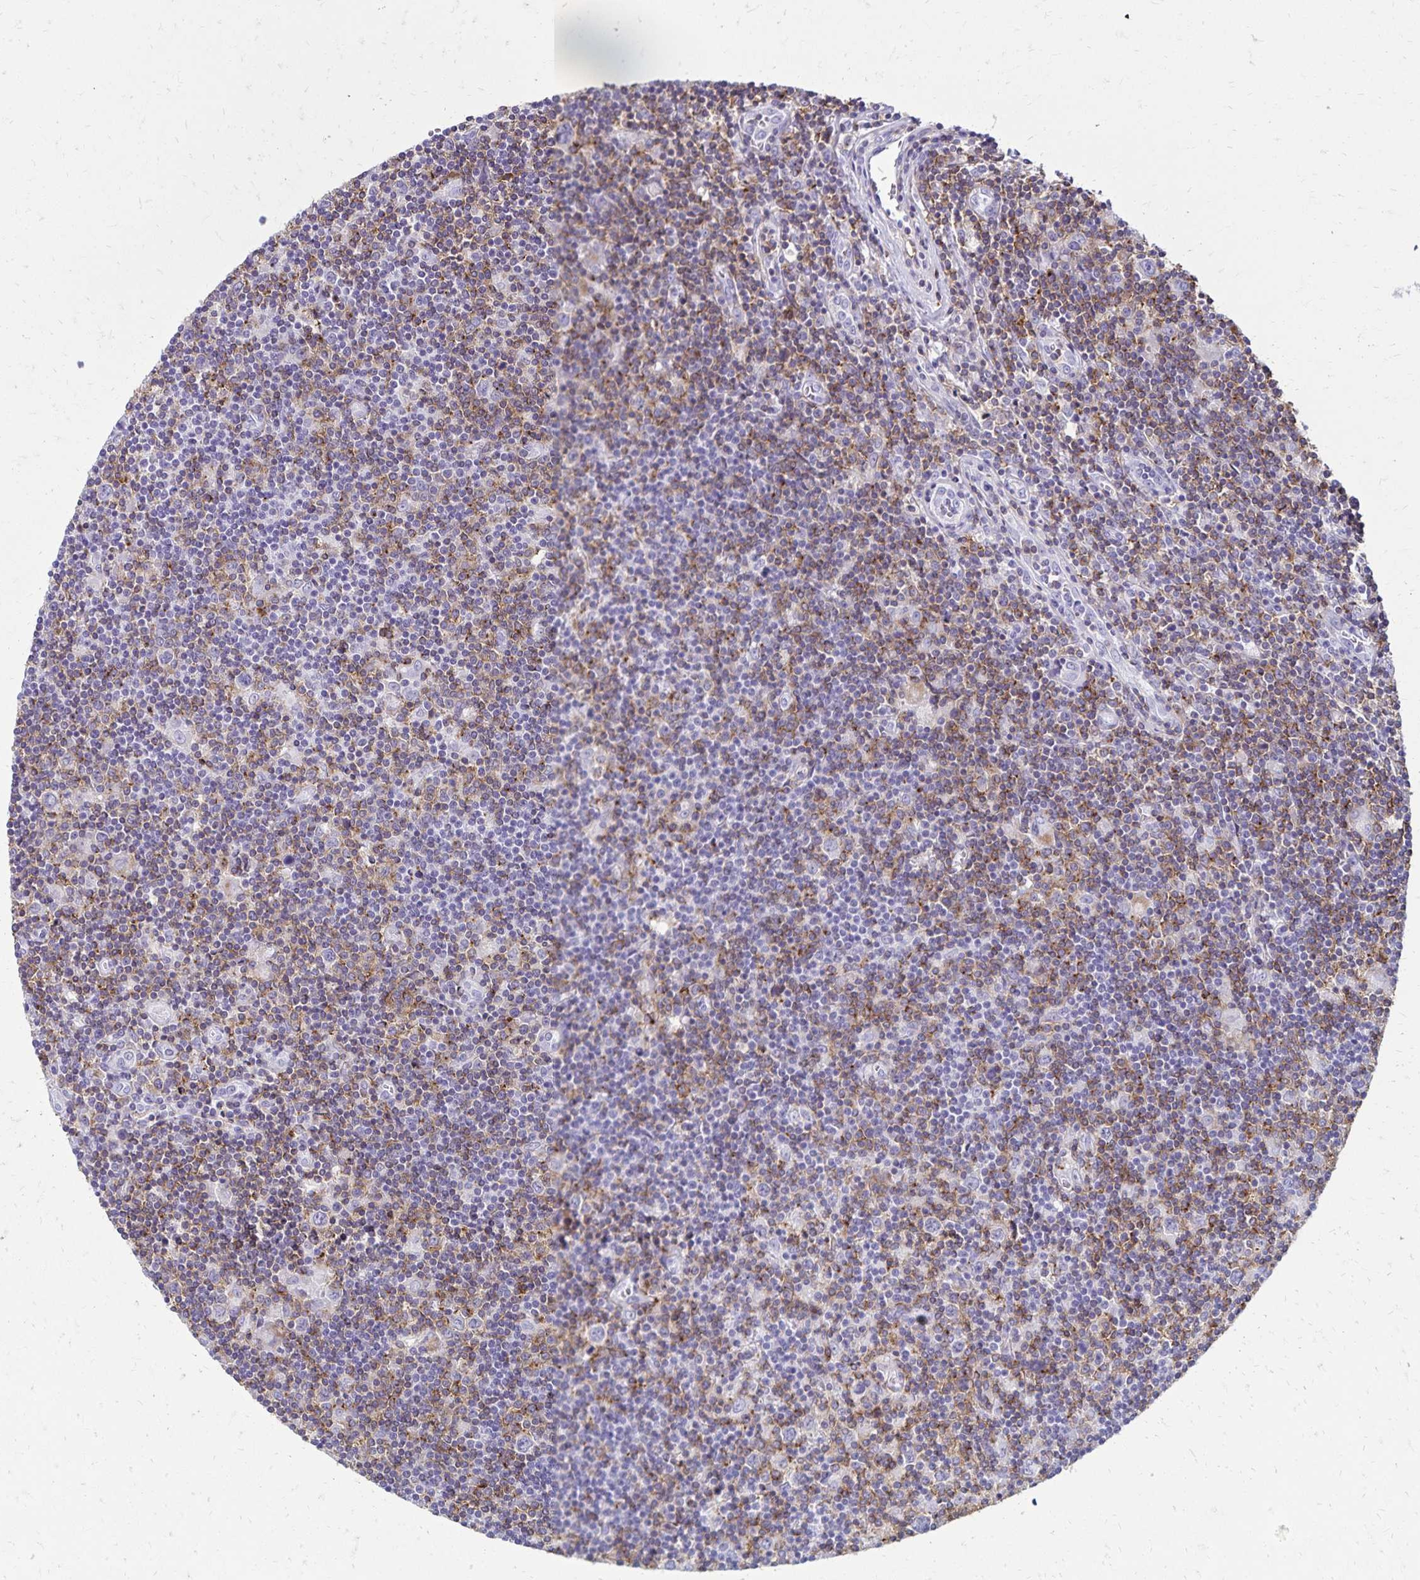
{"staining": {"intensity": "negative", "quantity": "none", "location": "none"}, "tissue": "lymphoma", "cell_type": "Tumor cells", "image_type": "cancer", "snomed": [{"axis": "morphology", "description": "Hodgkin's disease, NOS"}, {"axis": "topography", "description": "Lymph node"}], "caption": "Immunohistochemistry (IHC) micrograph of lymphoma stained for a protein (brown), which displays no positivity in tumor cells.", "gene": "CD27", "patient": {"sex": "male", "age": 40}}